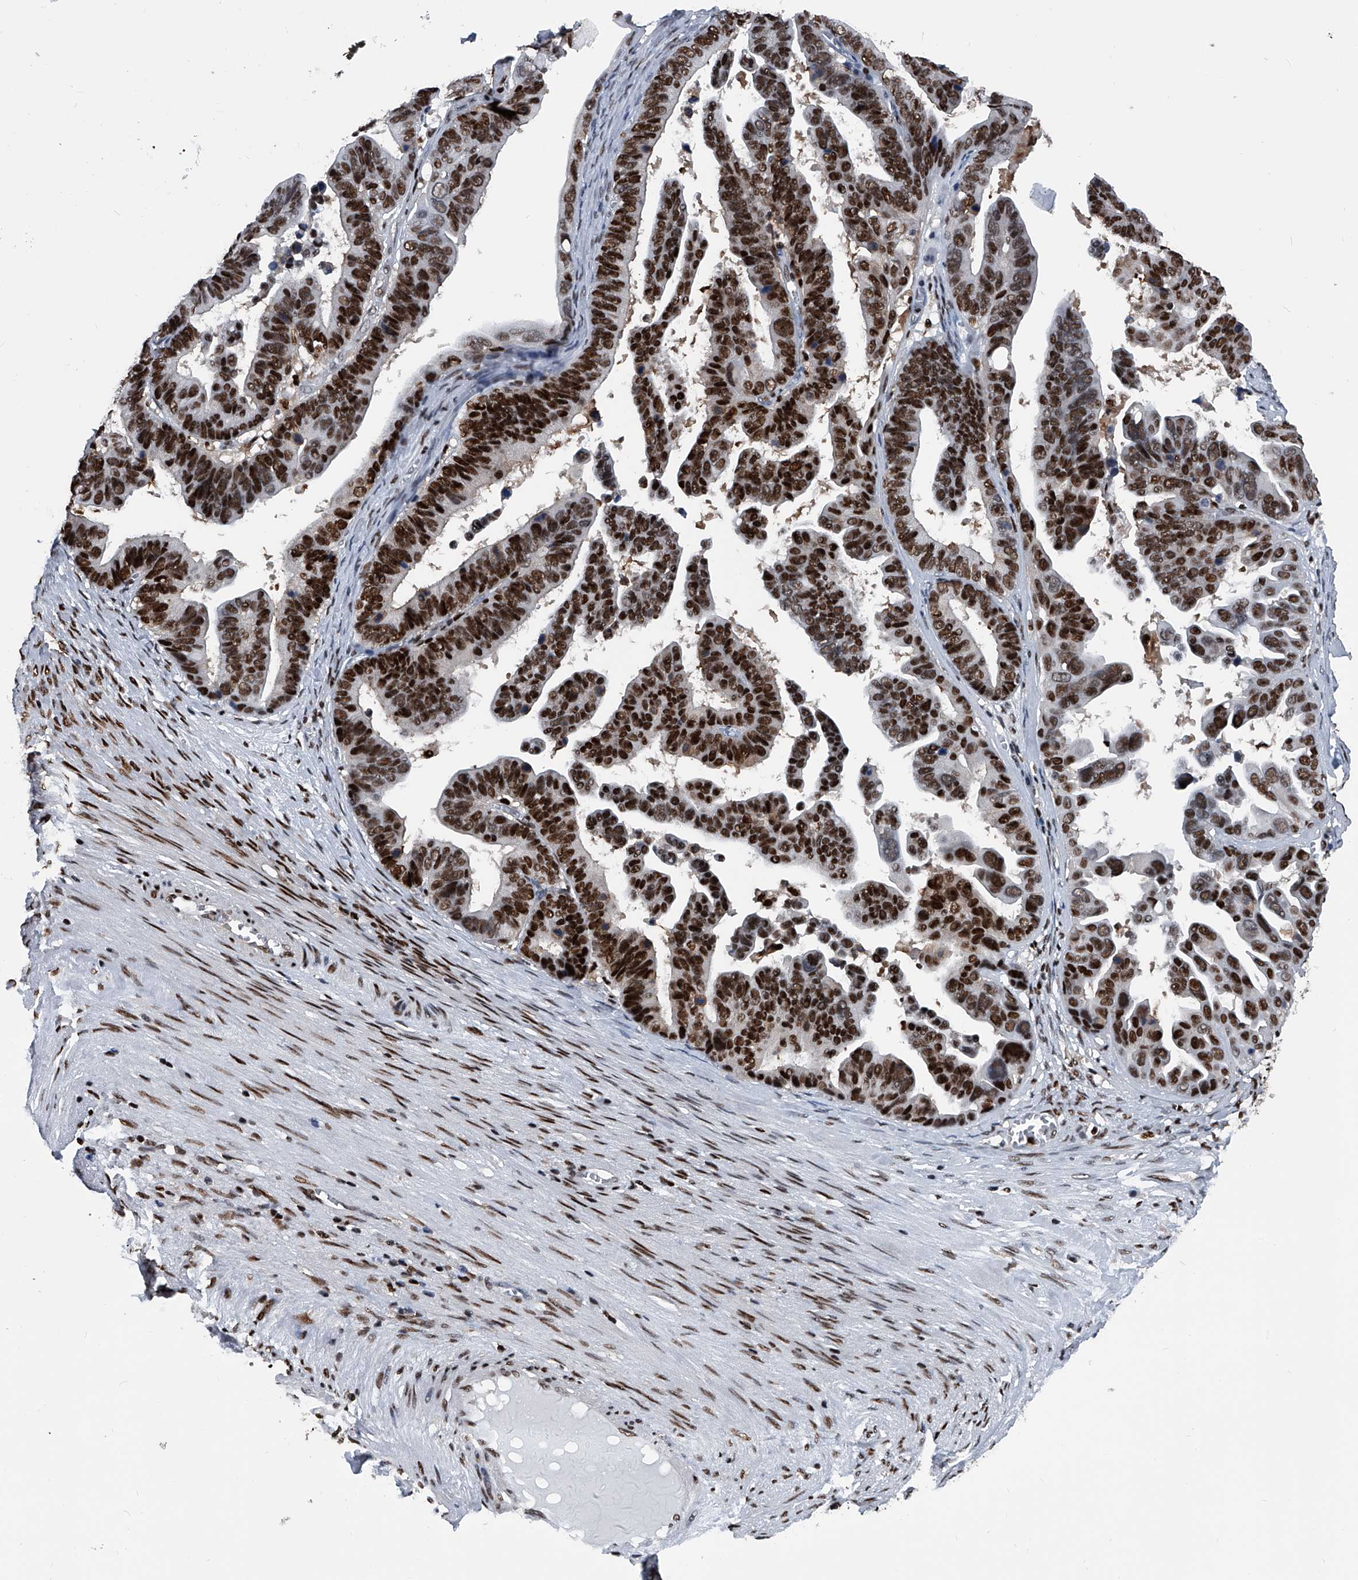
{"staining": {"intensity": "strong", "quantity": ">75%", "location": "nuclear"}, "tissue": "ovarian cancer", "cell_type": "Tumor cells", "image_type": "cancer", "snomed": [{"axis": "morphology", "description": "Cystadenocarcinoma, serous, NOS"}, {"axis": "topography", "description": "Ovary"}], "caption": "Immunohistochemistry (IHC) (DAB) staining of human ovarian cancer (serous cystadenocarcinoma) displays strong nuclear protein expression in about >75% of tumor cells.", "gene": "FKBP5", "patient": {"sex": "female", "age": 56}}